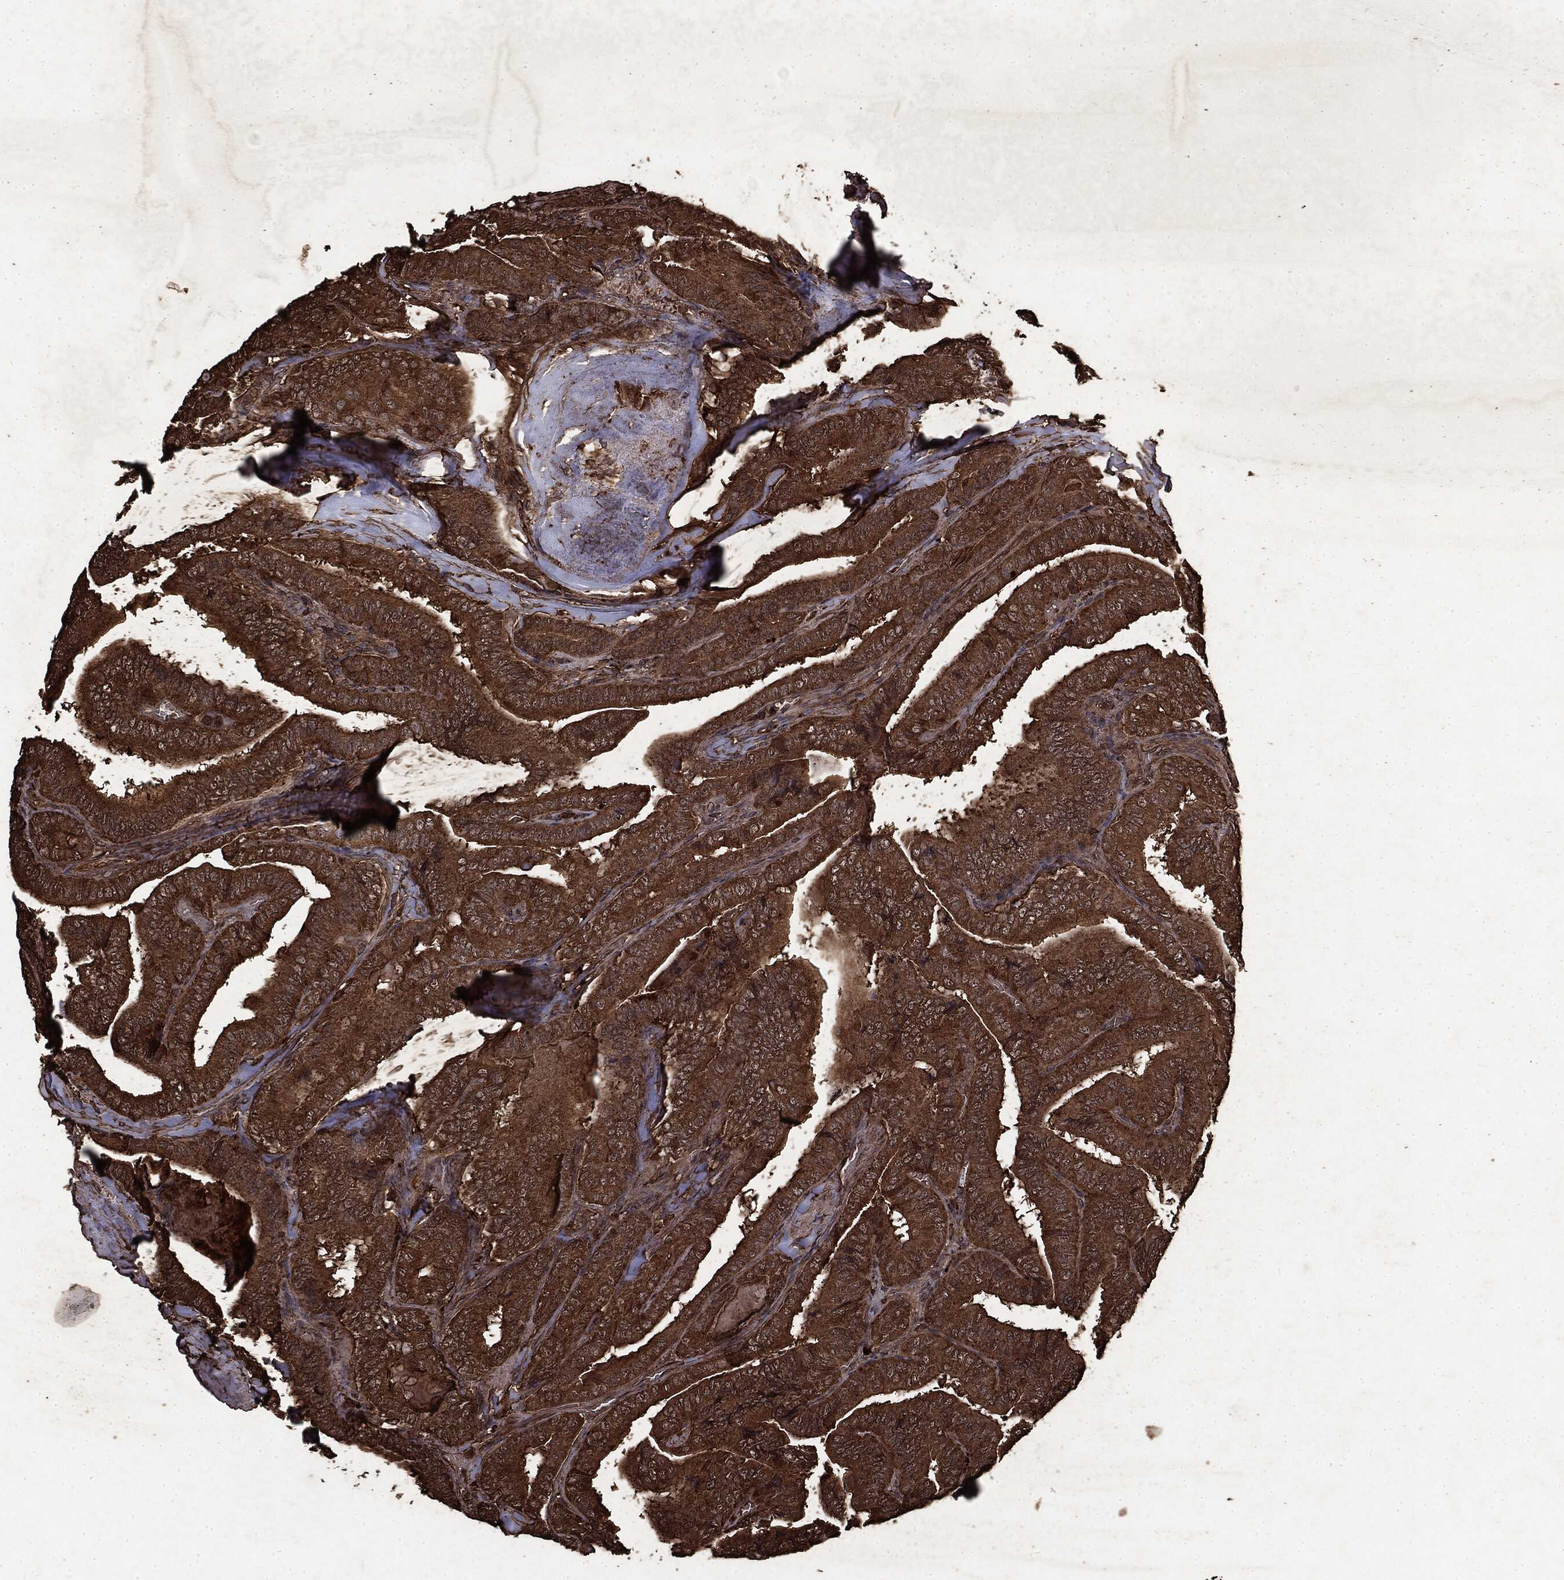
{"staining": {"intensity": "strong", "quantity": ">75%", "location": "cytoplasmic/membranous"}, "tissue": "thyroid cancer", "cell_type": "Tumor cells", "image_type": "cancer", "snomed": [{"axis": "morphology", "description": "Papillary adenocarcinoma, NOS"}, {"axis": "topography", "description": "Thyroid gland"}], "caption": "Protein staining demonstrates strong cytoplasmic/membranous expression in approximately >75% of tumor cells in thyroid papillary adenocarcinoma.", "gene": "ARAF", "patient": {"sex": "male", "age": 61}}